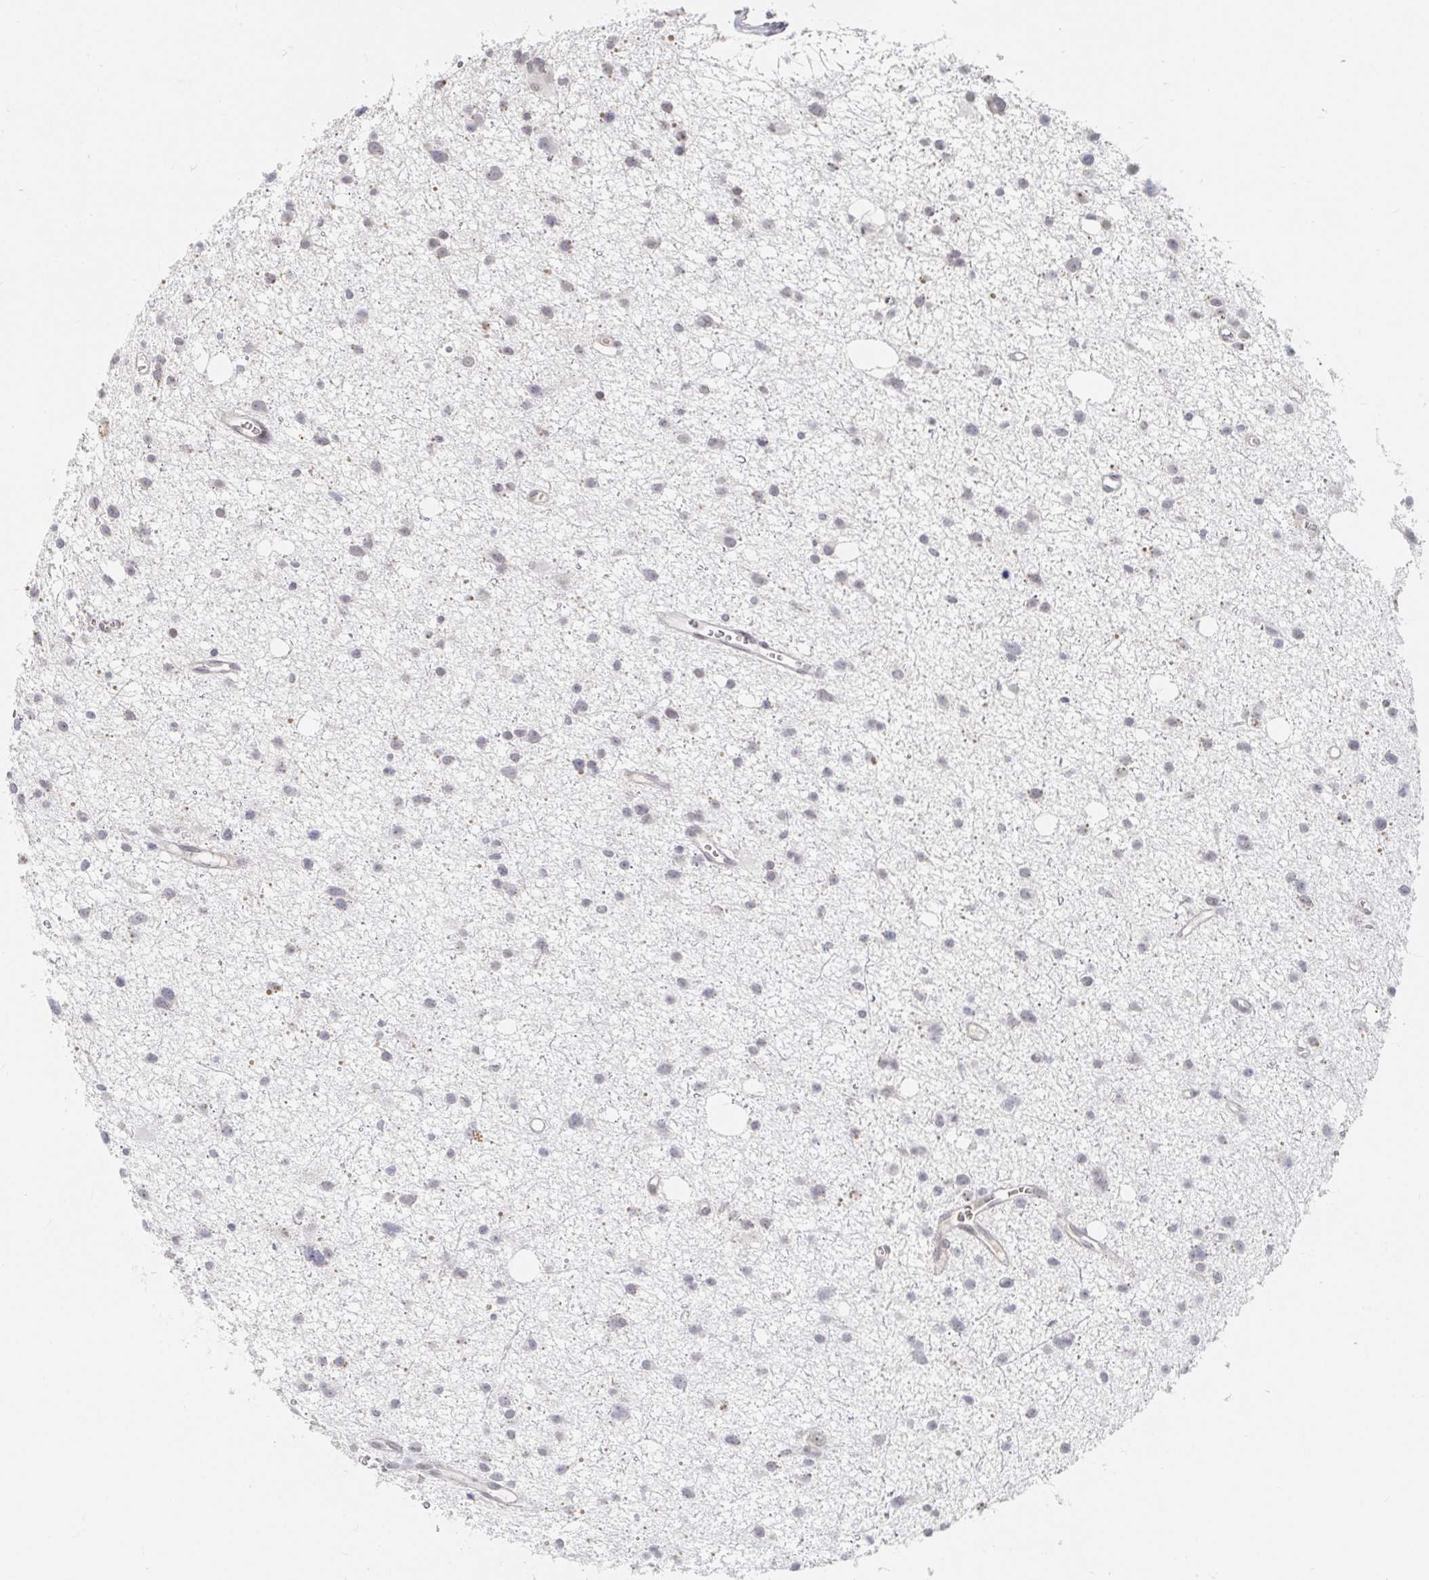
{"staining": {"intensity": "weak", "quantity": "<25%", "location": "nuclear"}, "tissue": "glioma", "cell_type": "Tumor cells", "image_type": "cancer", "snomed": [{"axis": "morphology", "description": "Glioma, malignant, High grade"}, {"axis": "topography", "description": "Brain"}], "caption": "IHC image of malignant glioma (high-grade) stained for a protein (brown), which displays no expression in tumor cells. (DAB IHC with hematoxylin counter stain).", "gene": "CHD2", "patient": {"sex": "male", "age": 23}}